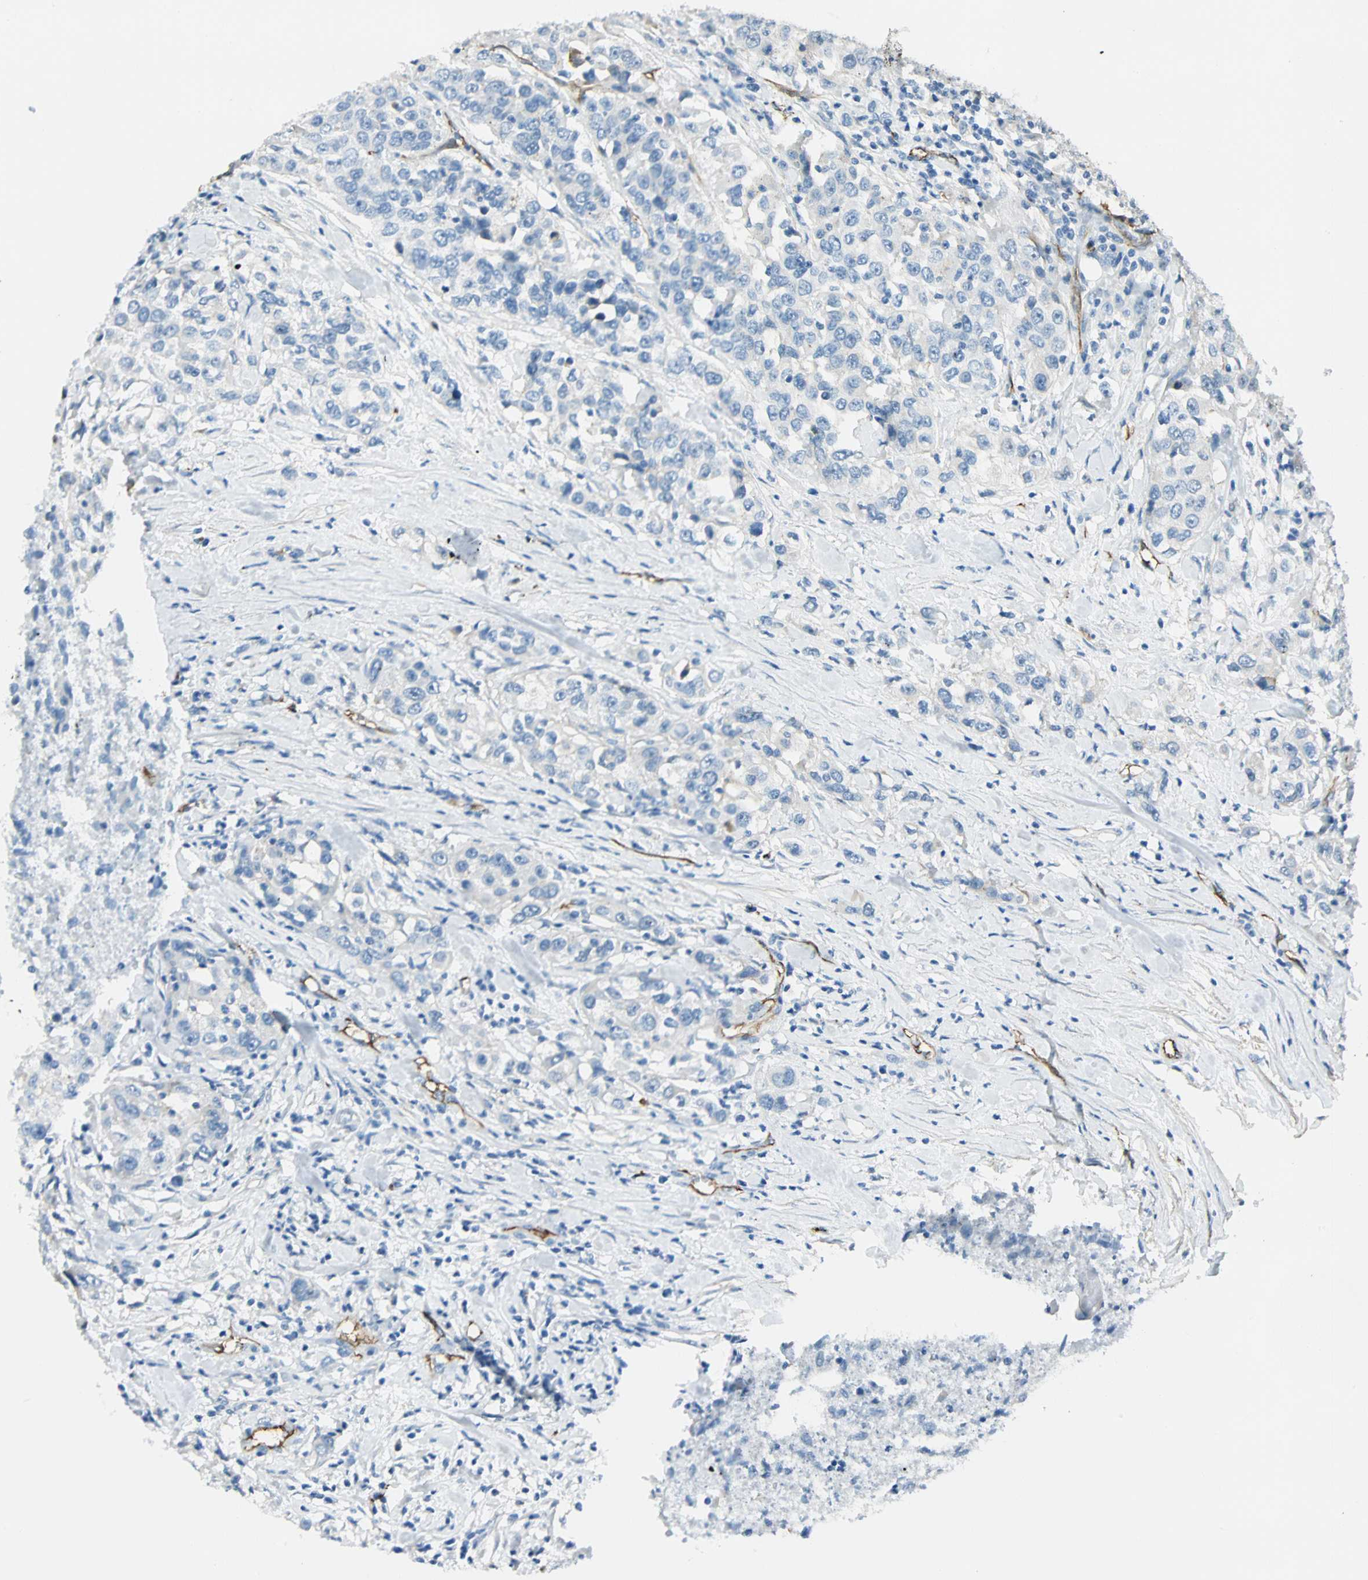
{"staining": {"intensity": "negative", "quantity": "none", "location": "none"}, "tissue": "urothelial cancer", "cell_type": "Tumor cells", "image_type": "cancer", "snomed": [{"axis": "morphology", "description": "Urothelial carcinoma, High grade"}, {"axis": "topography", "description": "Urinary bladder"}], "caption": "Immunohistochemistry (IHC) of urothelial carcinoma (high-grade) shows no expression in tumor cells.", "gene": "VPS9D1", "patient": {"sex": "female", "age": 80}}